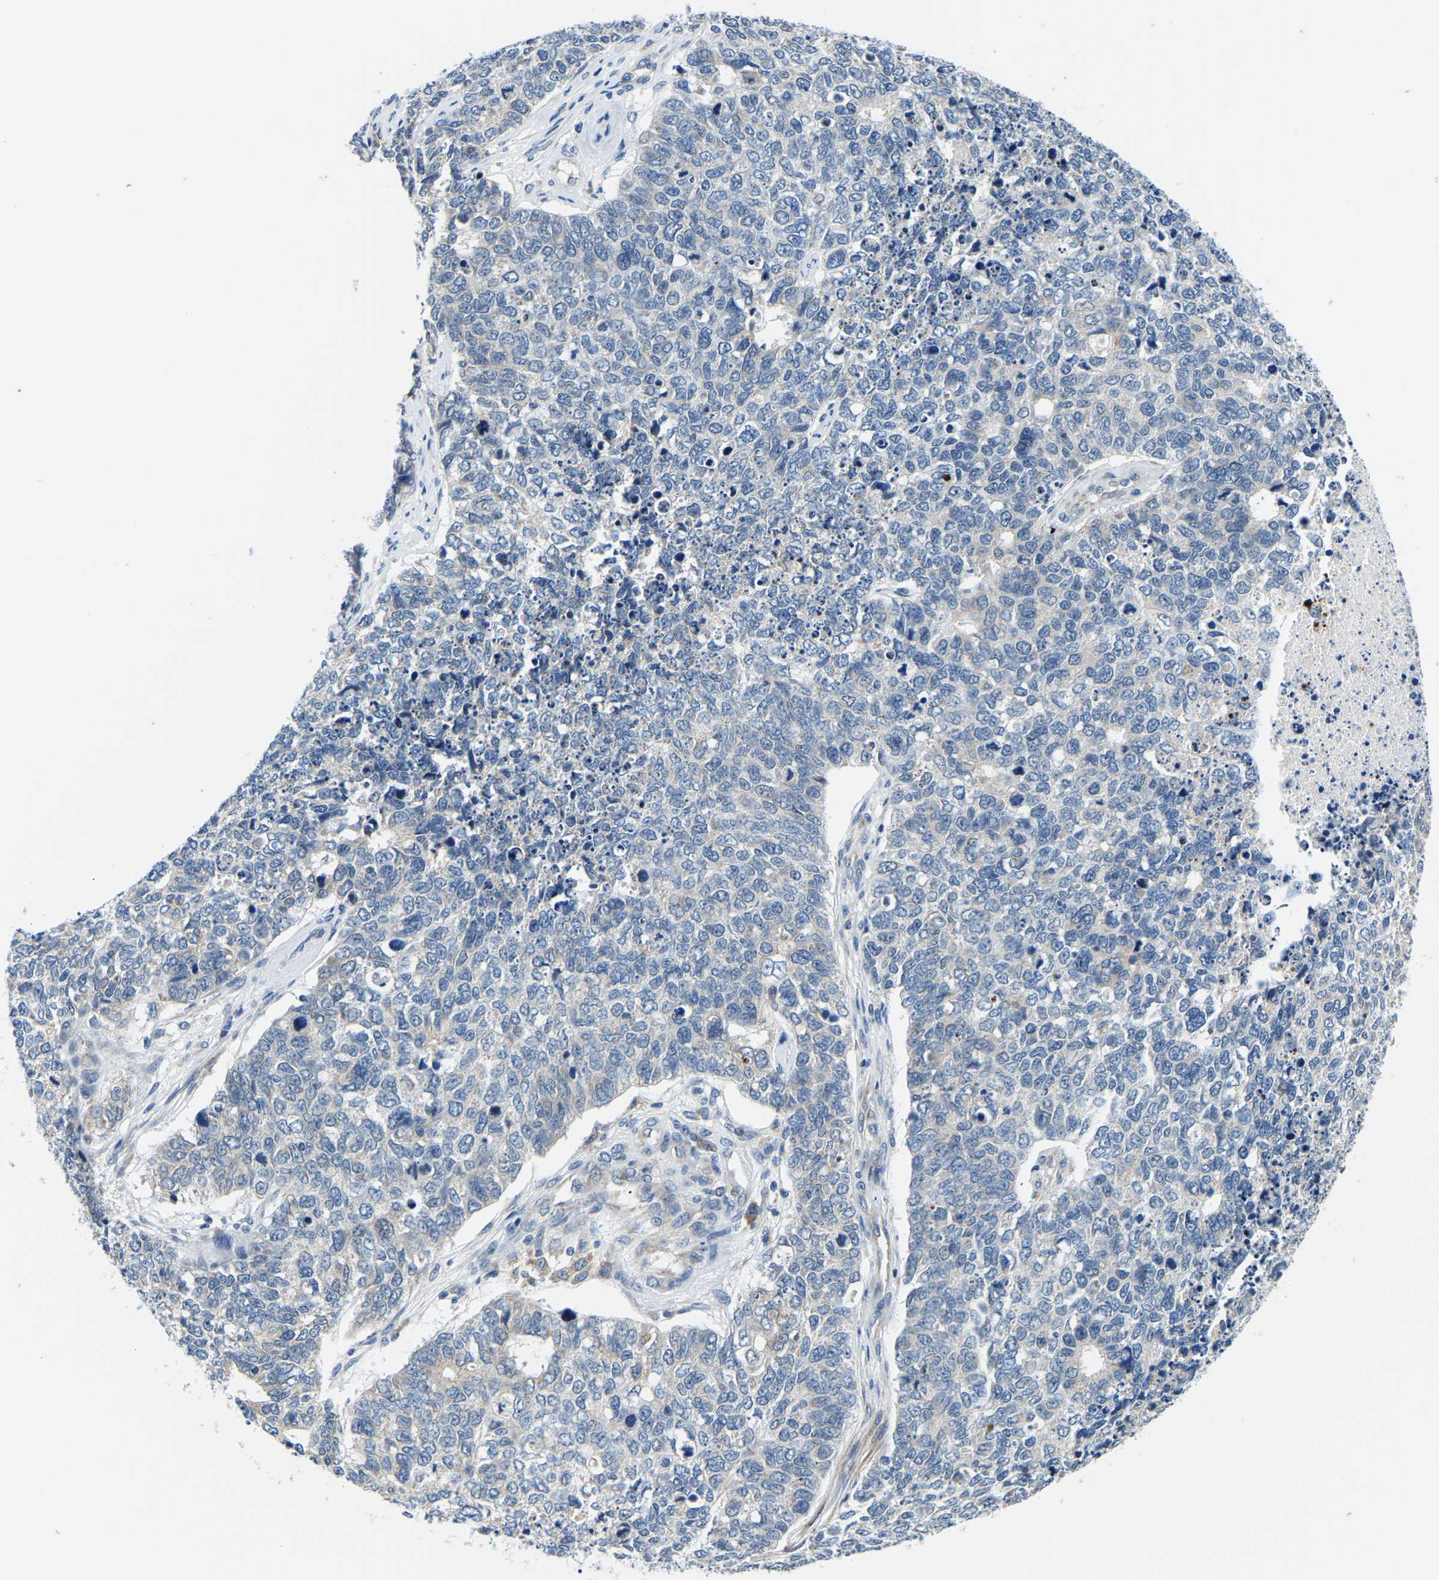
{"staining": {"intensity": "negative", "quantity": "none", "location": "none"}, "tissue": "cervical cancer", "cell_type": "Tumor cells", "image_type": "cancer", "snomed": [{"axis": "morphology", "description": "Squamous cell carcinoma, NOS"}, {"axis": "topography", "description": "Cervix"}], "caption": "DAB (3,3'-diaminobenzidine) immunohistochemical staining of cervical squamous cell carcinoma demonstrates no significant staining in tumor cells.", "gene": "LIAS", "patient": {"sex": "female", "age": 63}}